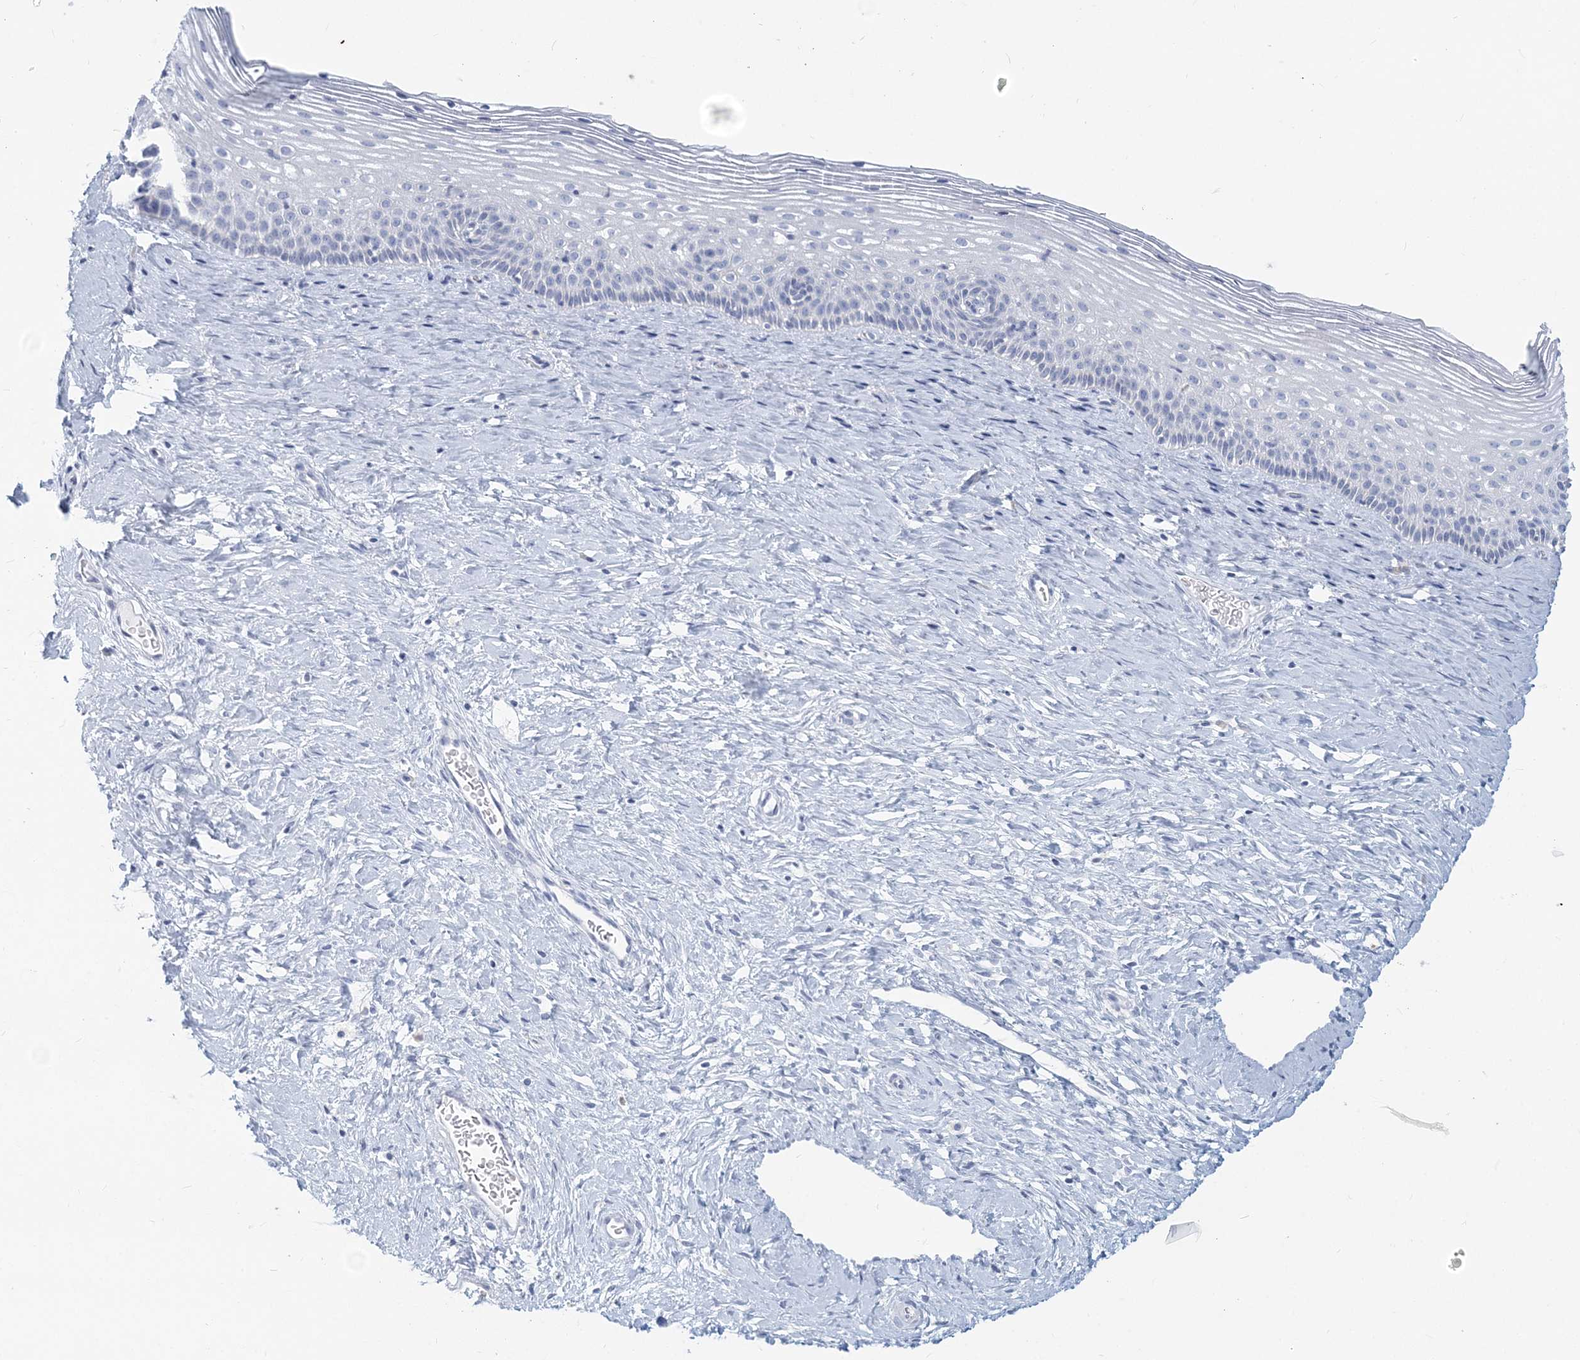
{"staining": {"intensity": "negative", "quantity": "none", "location": "none"}, "tissue": "cervix", "cell_type": "Glandular cells", "image_type": "normal", "snomed": [{"axis": "morphology", "description": "Normal tissue, NOS"}, {"axis": "topography", "description": "Cervix"}], "caption": "High power microscopy histopathology image of an immunohistochemistry (IHC) histopathology image of benign cervix, revealing no significant positivity in glandular cells. The staining was performed using DAB (3,3'-diaminobenzidine) to visualize the protein expression in brown, while the nuclei were stained in blue with hematoxylin (Magnification: 20x).", "gene": "CSN1S1", "patient": {"sex": "female", "age": 33}}